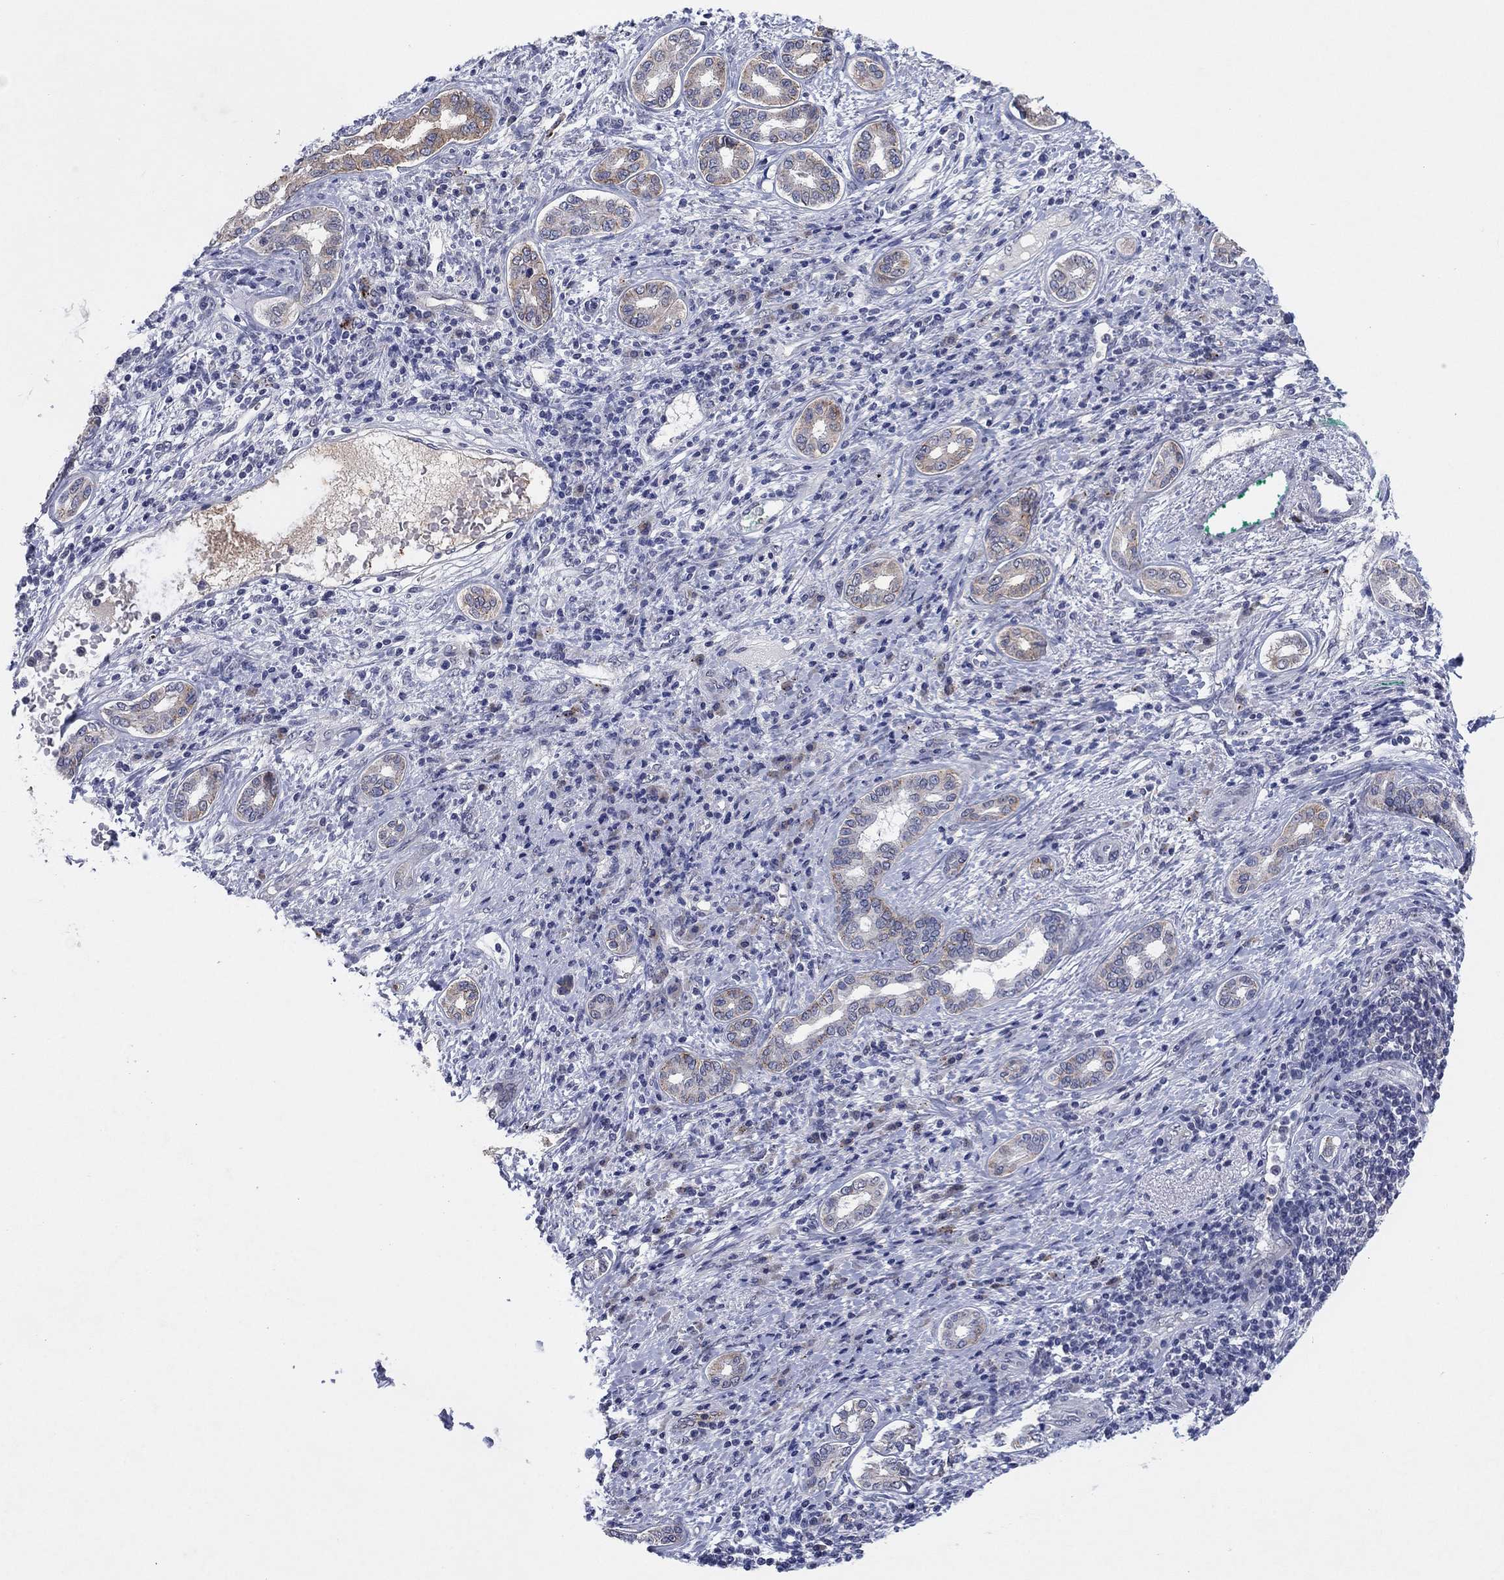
{"staining": {"intensity": "strong", "quantity": "25%-75%", "location": "cytoplasmic/membranous"}, "tissue": "liver cancer", "cell_type": "Tumor cells", "image_type": "cancer", "snomed": [{"axis": "morphology", "description": "Carcinoma, Hepatocellular, NOS"}, {"axis": "topography", "description": "Liver"}], "caption": "Tumor cells demonstrate high levels of strong cytoplasmic/membranous expression in about 25%-75% of cells in liver cancer (hepatocellular carcinoma).", "gene": "SDC1", "patient": {"sex": "male", "age": 65}}